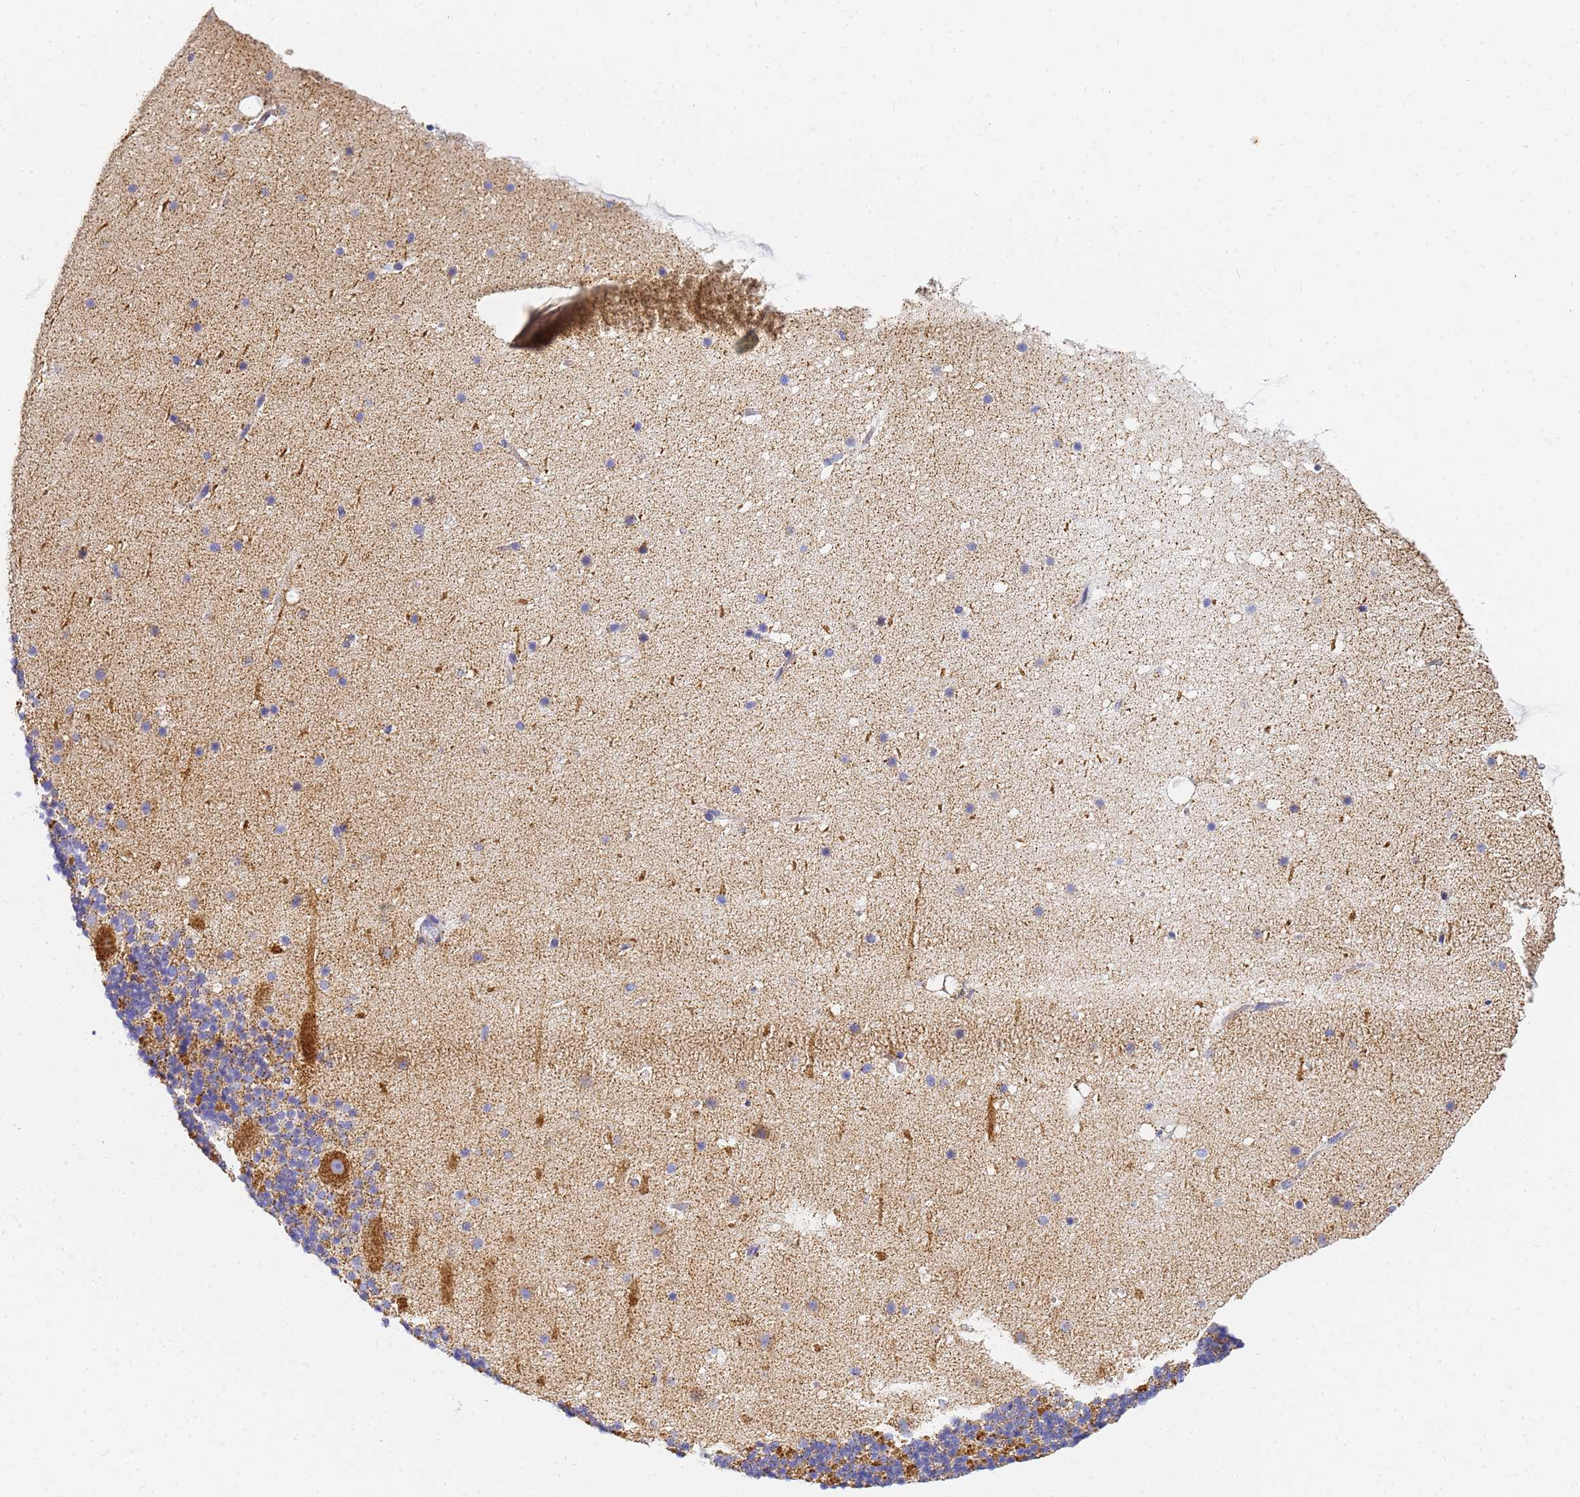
{"staining": {"intensity": "strong", "quantity": "25%-75%", "location": "cytoplasmic/membranous"}, "tissue": "cerebellum", "cell_type": "Cells in granular layer", "image_type": "normal", "snomed": [{"axis": "morphology", "description": "Normal tissue, NOS"}, {"axis": "topography", "description": "Cerebellum"}], "caption": "Protein expression by IHC exhibits strong cytoplasmic/membranous expression in approximately 25%-75% of cells in granular layer in normal cerebellum.", "gene": "CNIH4", "patient": {"sex": "male", "age": 57}}